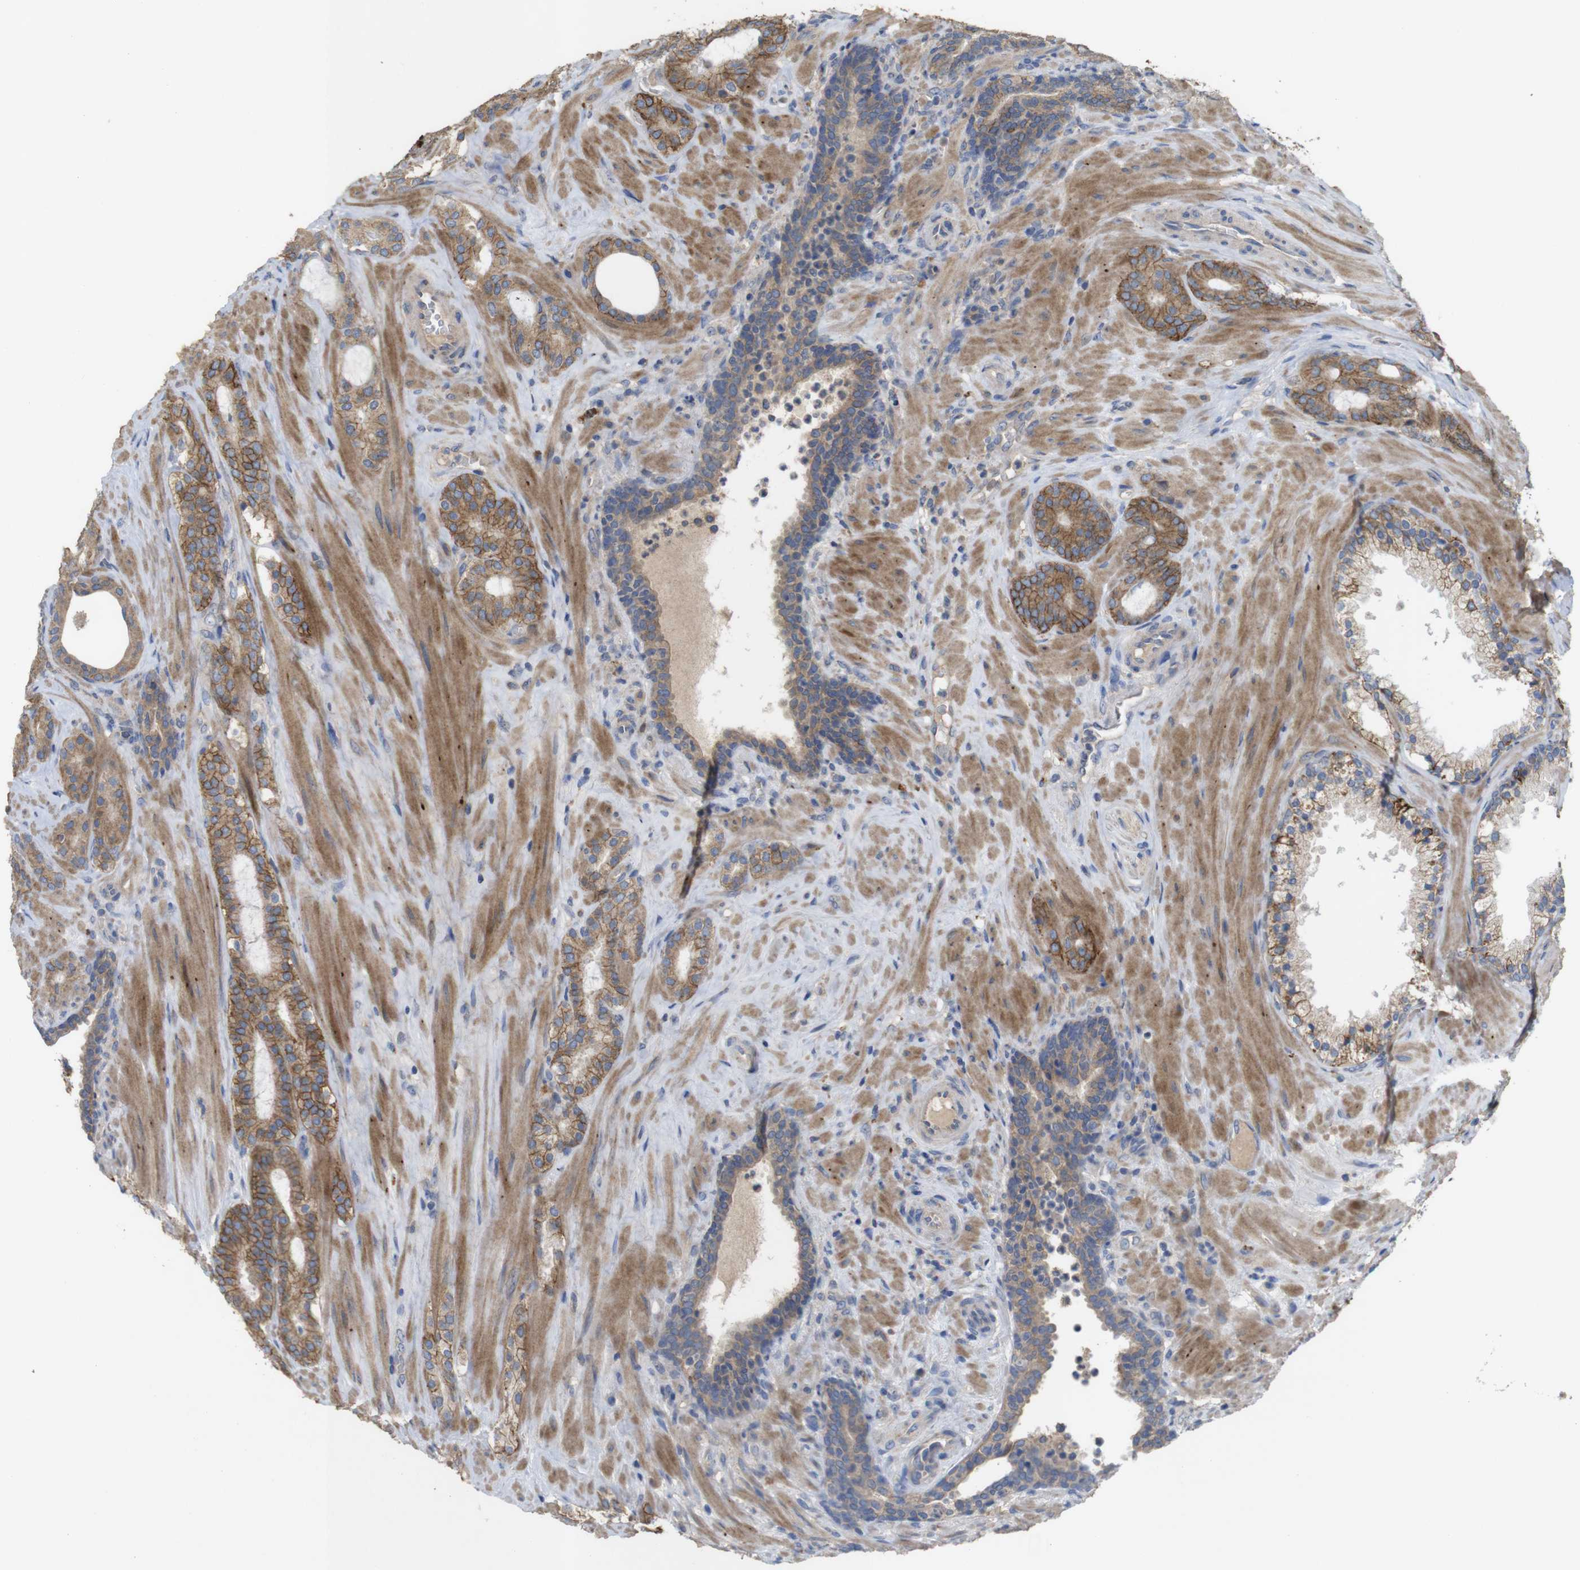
{"staining": {"intensity": "moderate", "quantity": ">75%", "location": "cytoplasmic/membranous"}, "tissue": "prostate cancer", "cell_type": "Tumor cells", "image_type": "cancer", "snomed": [{"axis": "morphology", "description": "Adenocarcinoma, Low grade"}, {"axis": "topography", "description": "Prostate"}], "caption": "Prostate cancer (low-grade adenocarcinoma) stained for a protein (brown) displays moderate cytoplasmic/membranous positive staining in approximately >75% of tumor cells.", "gene": "KCNS3", "patient": {"sex": "male", "age": 63}}